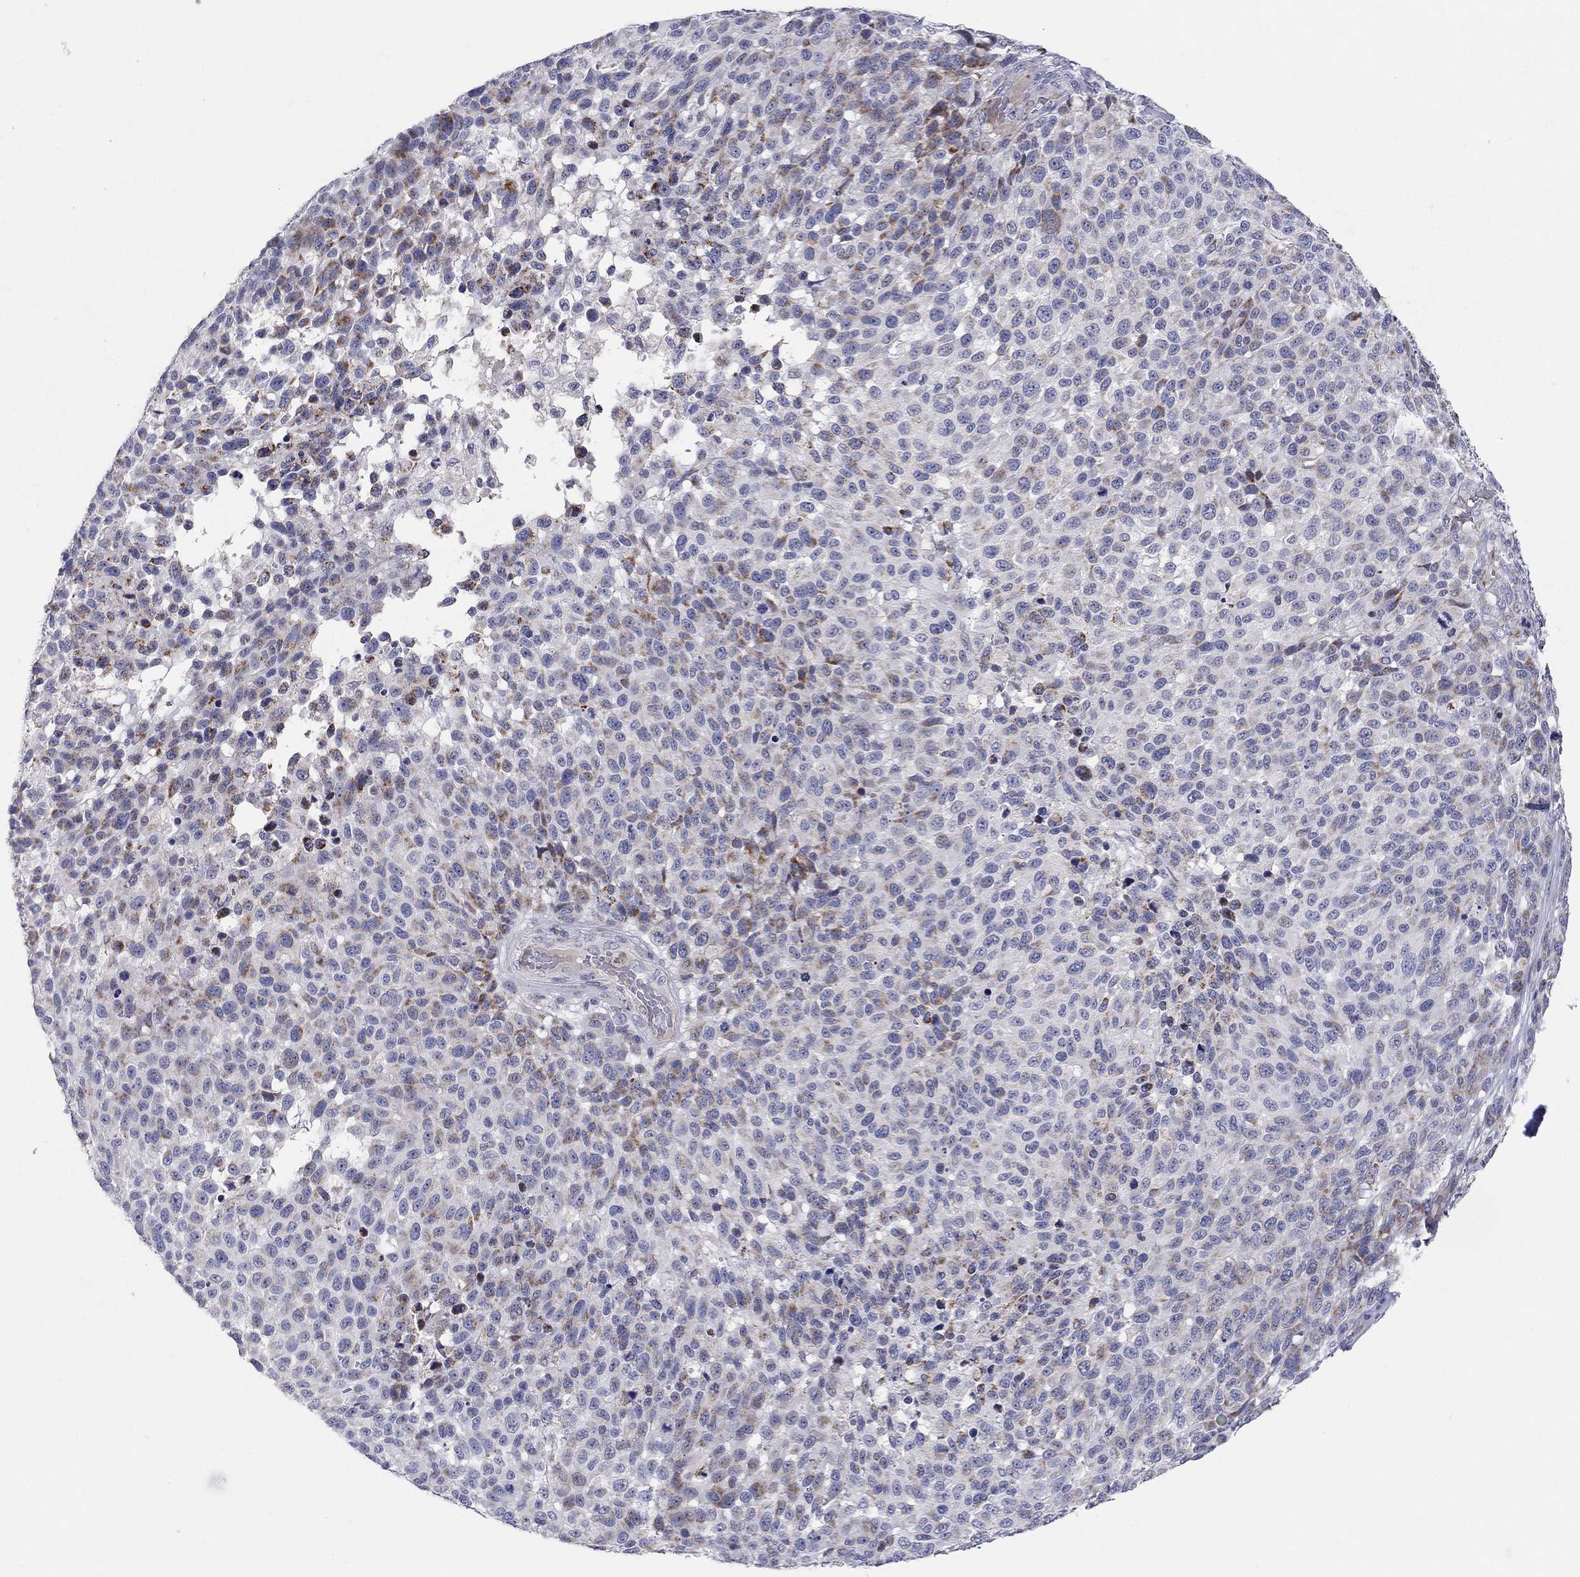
{"staining": {"intensity": "moderate", "quantity": "25%-75%", "location": "cytoplasmic/membranous"}, "tissue": "melanoma", "cell_type": "Tumor cells", "image_type": "cancer", "snomed": [{"axis": "morphology", "description": "Malignant melanoma, NOS"}, {"axis": "topography", "description": "Skin"}], "caption": "Immunohistochemistry histopathology image of neoplastic tissue: malignant melanoma stained using immunohistochemistry shows medium levels of moderate protein expression localized specifically in the cytoplasmic/membranous of tumor cells, appearing as a cytoplasmic/membranous brown color.", "gene": "HMX2", "patient": {"sex": "female", "age": 95}}